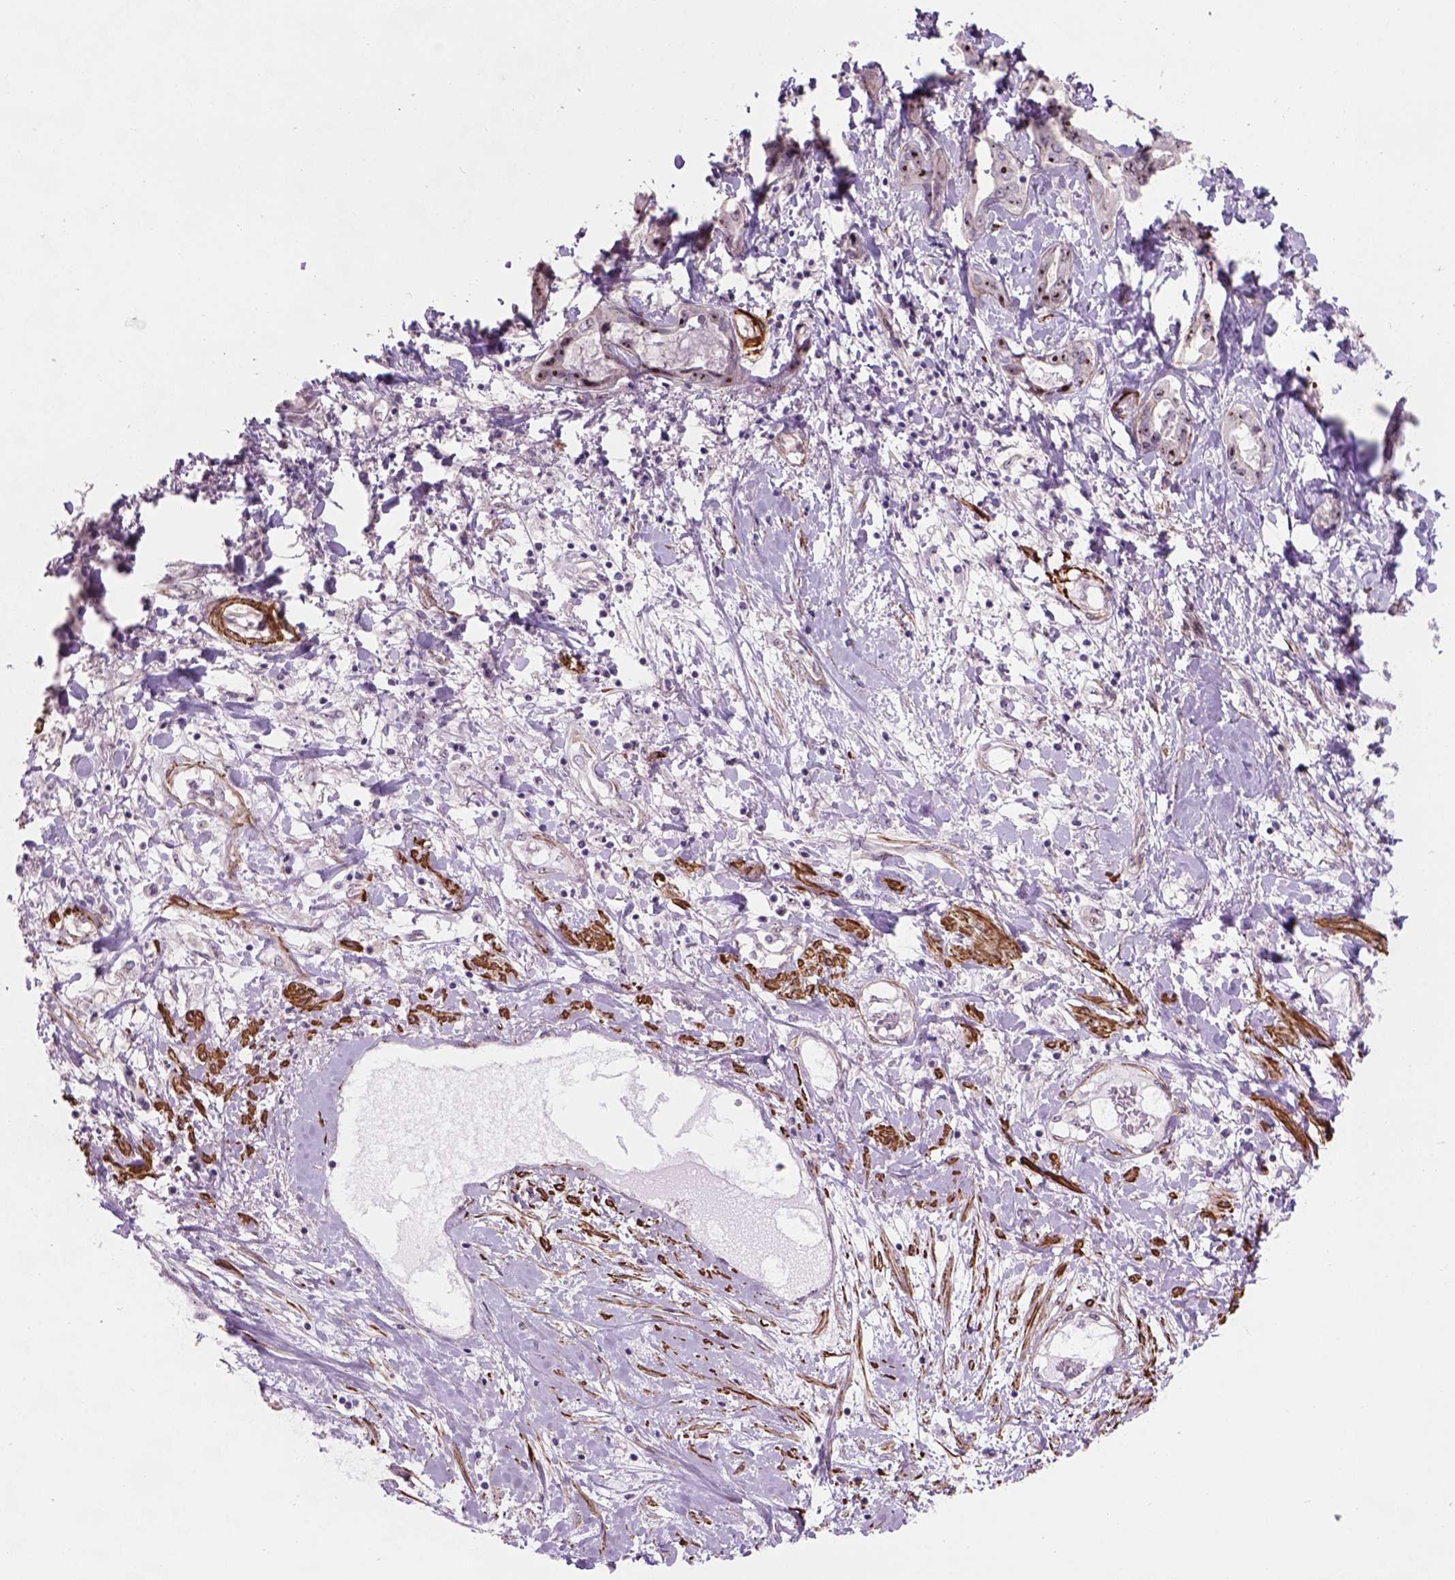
{"staining": {"intensity": "strong", "quantity": ">75%", "location": "nuclear"}, "tissue": "liver cancer", "cell_type": "Tumor cells", "image_type": "cancer", "snomed": [{"axis": "morphology", "description": "Cholangiocarcinoma"}, {"axis": "topography", "description": "Liver"}], "caption": "This is an image of immunohistochemistry (IHC) staining of liver cancer, which shows strong positivity in the nuclear of tumor cells.", "gene": "RRS1", "patient": {"sex": "male", "age": 59}}